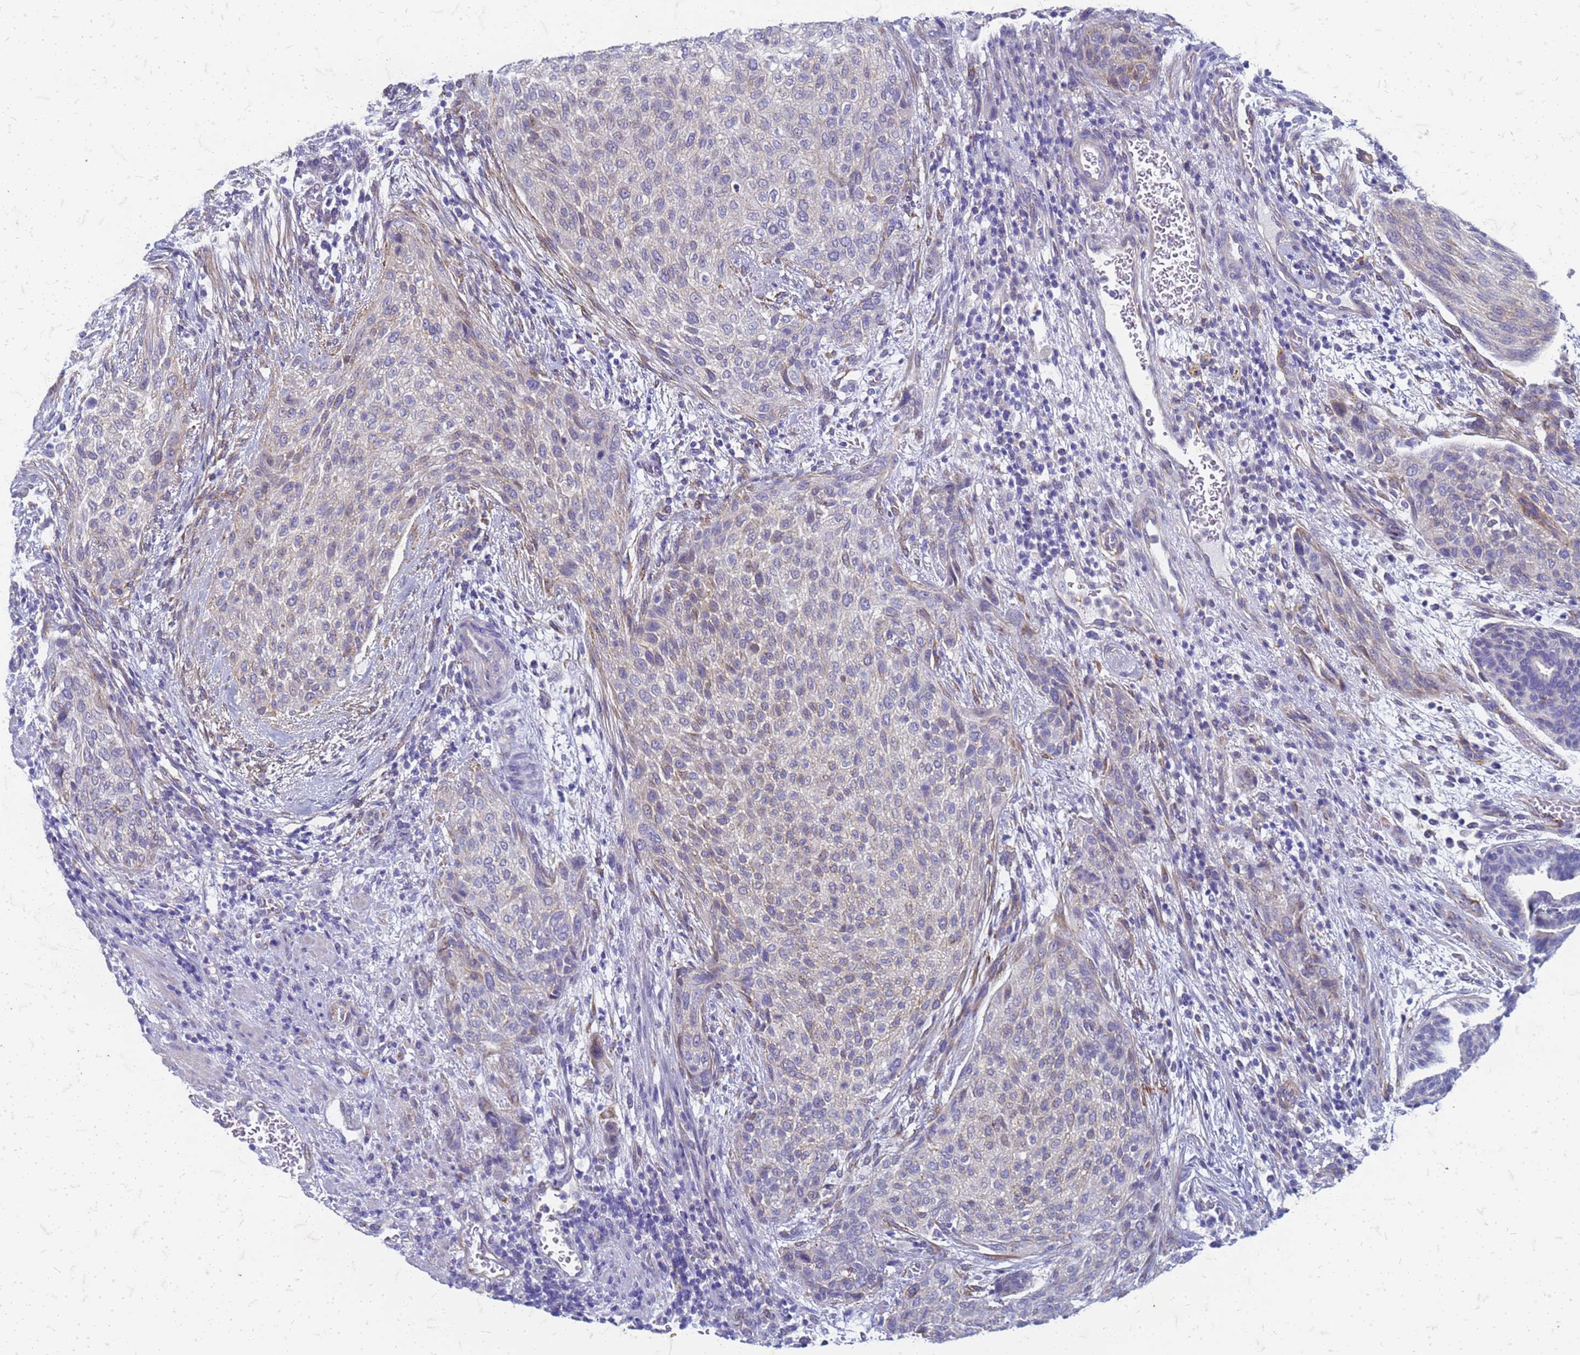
{"staining": {"intensity": "weak", "quantity": "<25%", "location": "cytoplasmic/membranous"}, "tissue": "urothelial cancer", "cell_type": "Tumor cells", "image_type": "cancer", "snomed": [{"axis": "morphology", "description": "Urothelial carcinoma, High grade"}, {"axis": "topography", "description": "Urinary bladder"}], "caption": "Immunohistochemistry (IHC) micrograph of urothelial carcinoma (high-grade) stained for a protein (brown), which exhibits no staining in tumor cells. (DAB (3,3'-diaminobenzidine) IHC visualized using brightfield microscopy, high magnification).", "gene": "TRIM64B", "patient": {"sex": "male", "age": 35}}